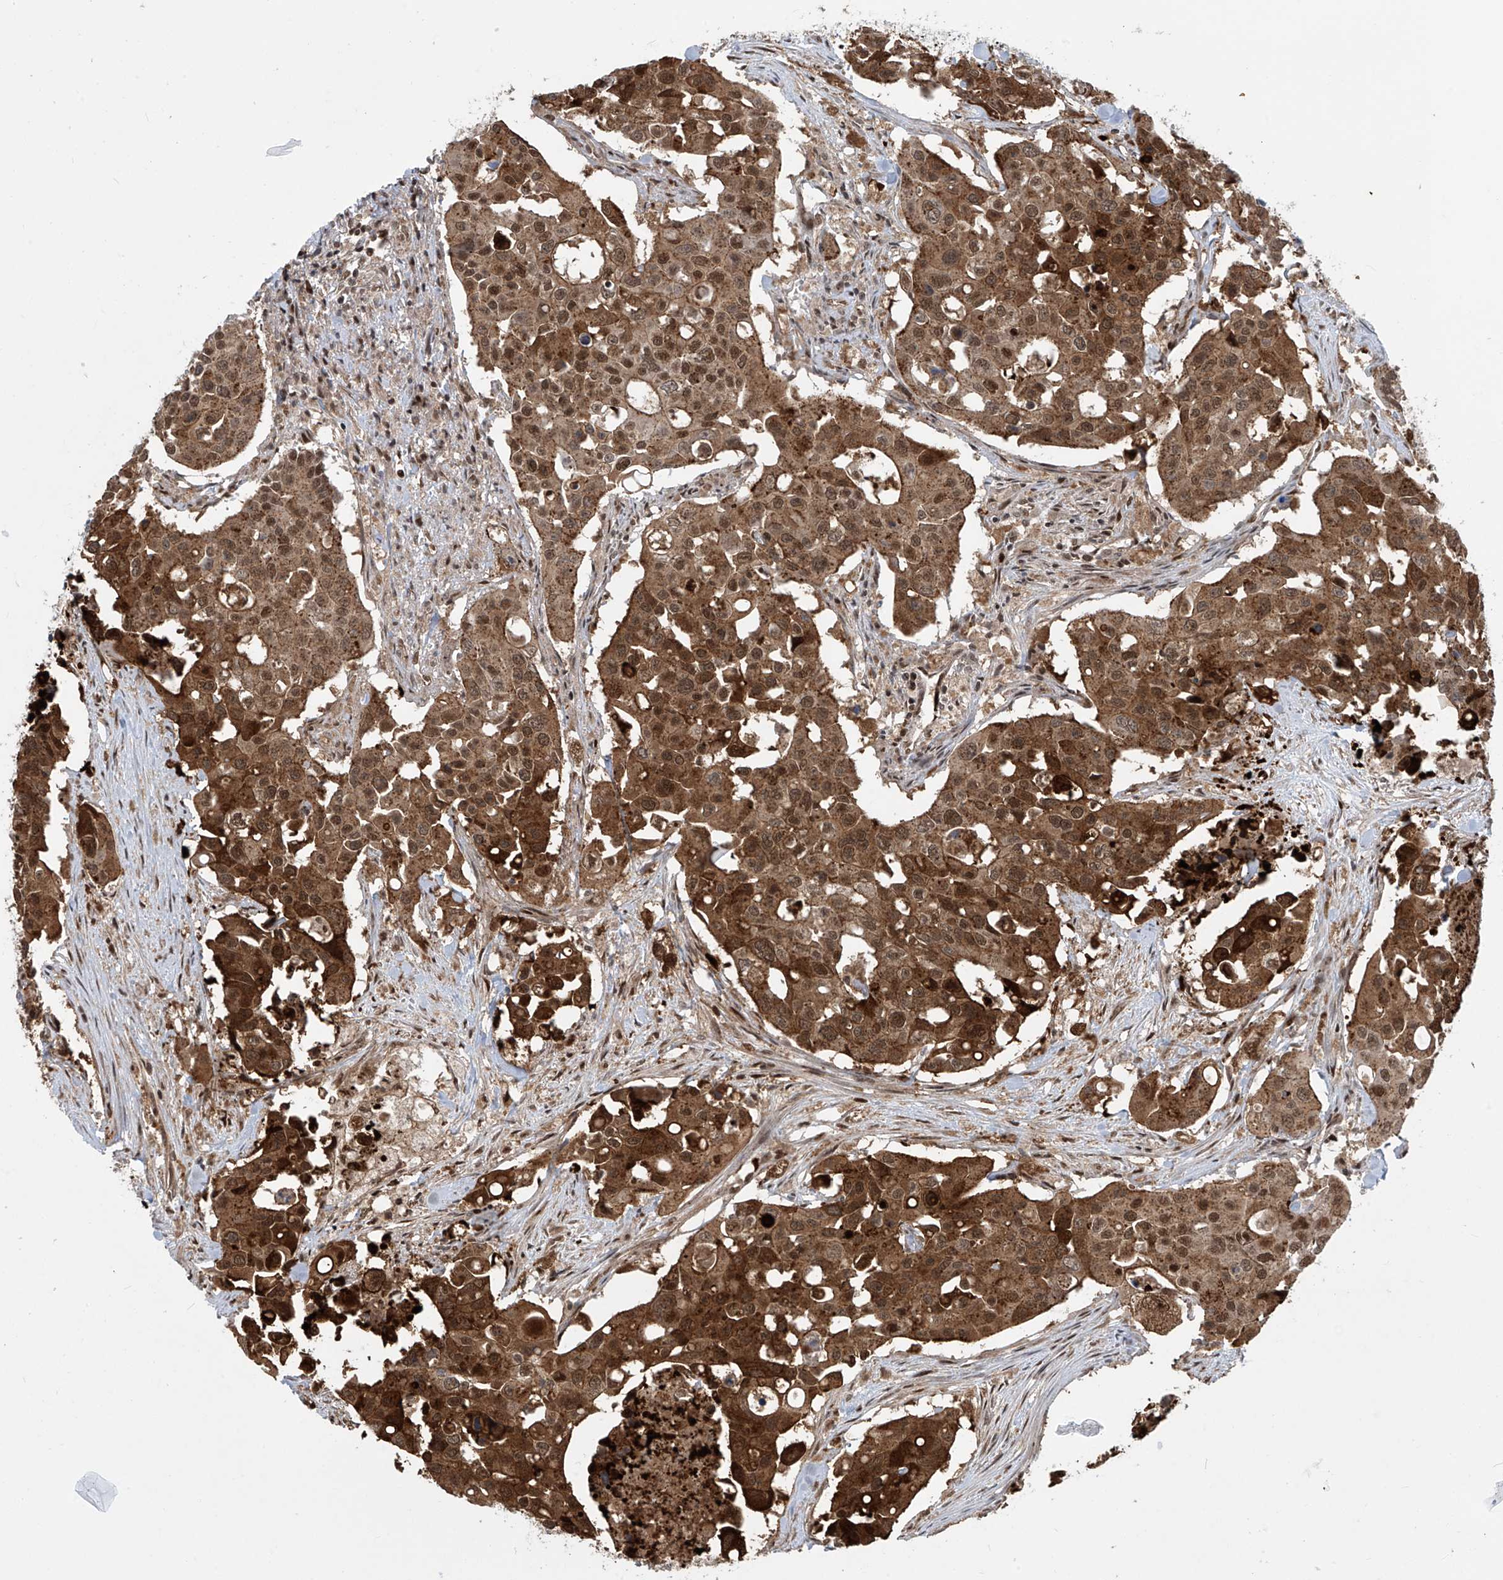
{"staining": {"intensity": "strong", "quantity": ">75%", "location": "cytoplasmic/membranous,nuclear"}, "tissue": "colorectal cancer", "cell_type": "Tumor cells", "image_type": "cancer", "snomed": [{"axis": "morphology", "description": "Adenocarcinoma, NOS"}, {"axis": "topography", "description": "Colon"}], "caption": "Tumor cells demonstrate high levels of strong cytoplasmic/membranous and nuclear staining in about >75% of cells in colorectal adenocarcinoma. (Brightfield microscopy of DAB IHC at high magnification).", "gene": "LAGE3", "patient": {"sex": "male", "age": 77}}